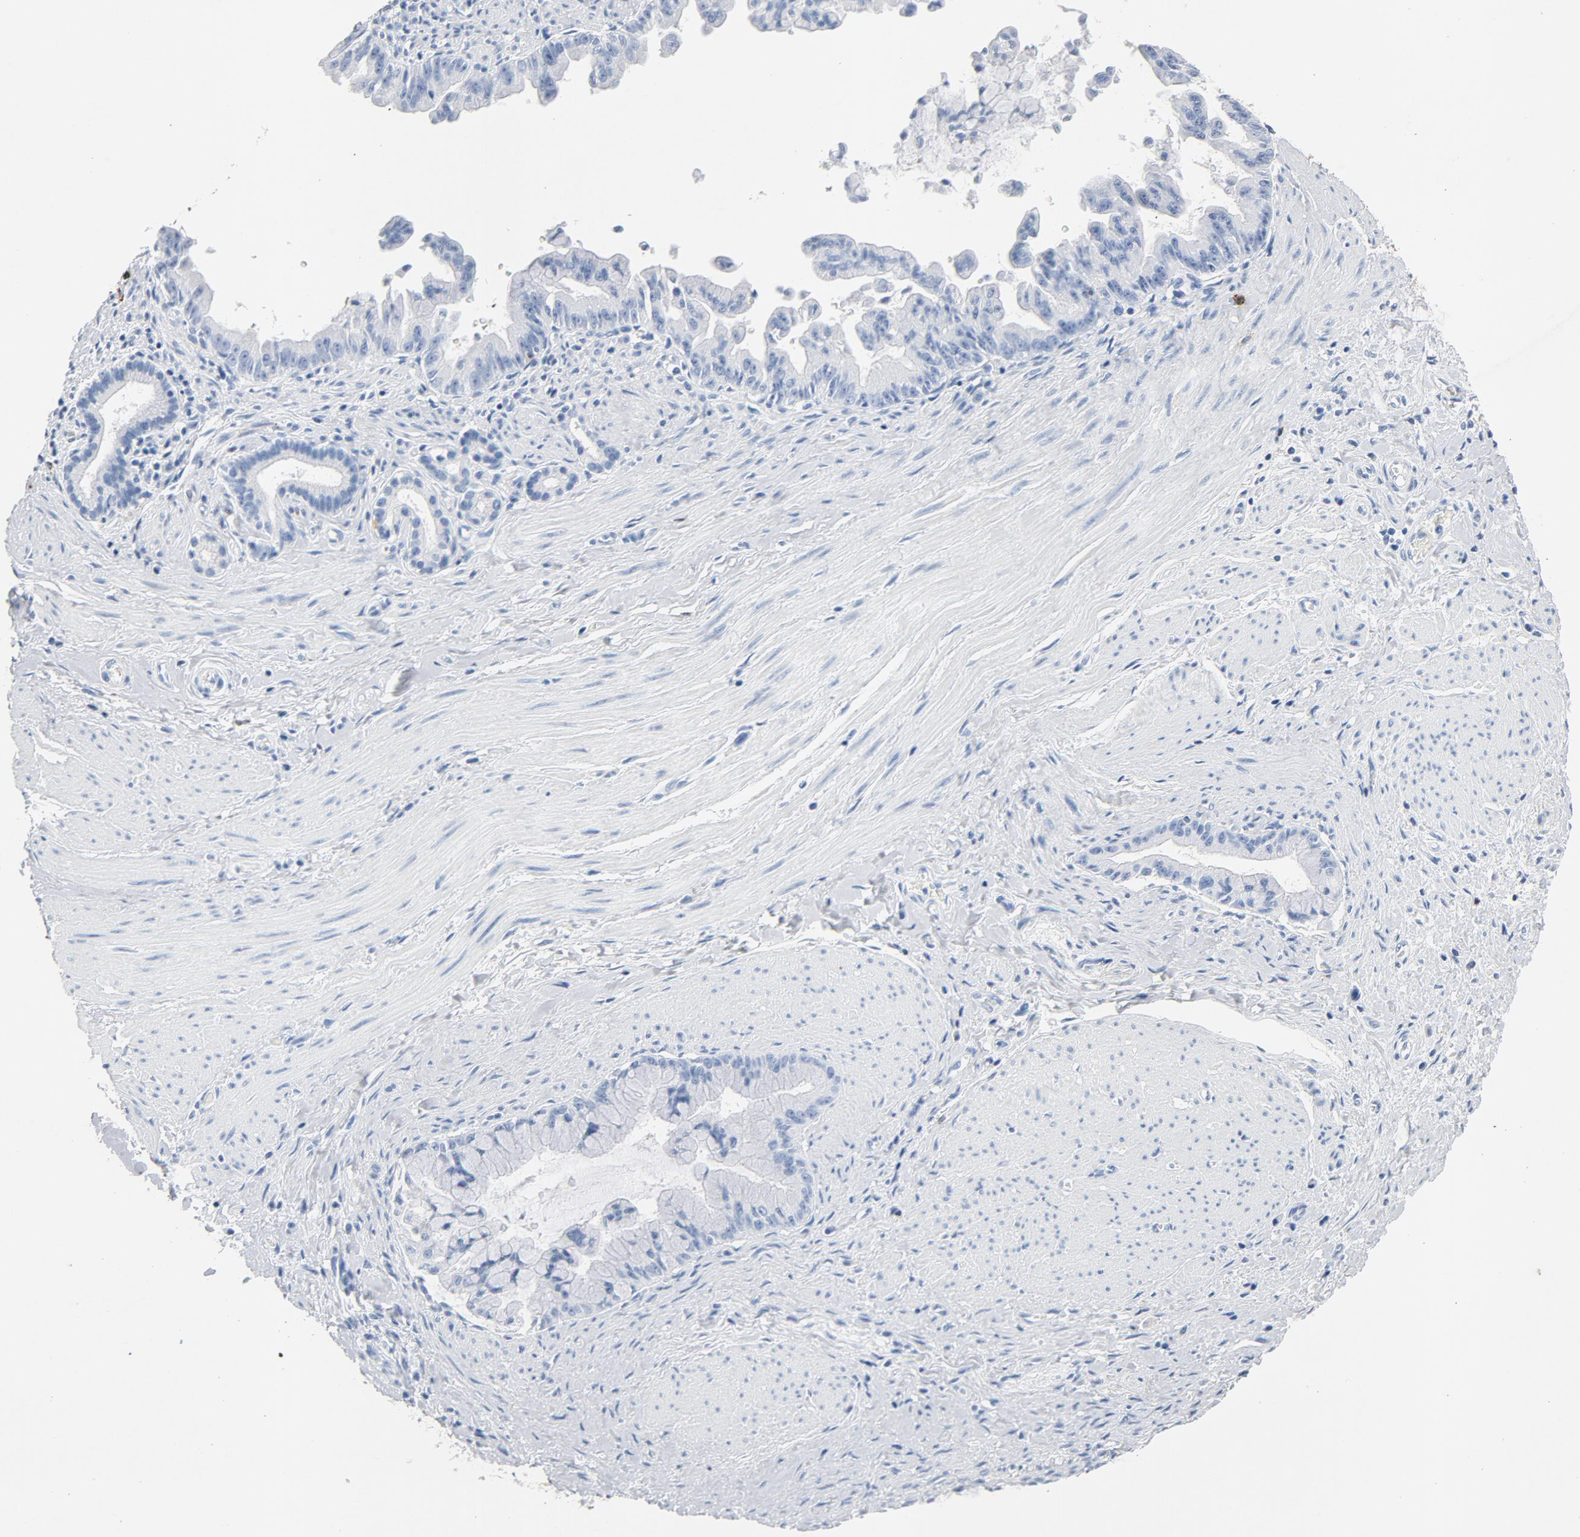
{"staining": {"intensity": "negative", "quantity": "none", "location": "none"}, "tissue": "pancreatic cancer", "cell_type": "Tumor cells", "image_type": "cancer", "snomed": [{"axis": "morphology", "description": "Adenocarcinoma, NOS"}, {"axis": "topography", "description": "Pancreas"}], "caption": "IHC micrograph of neoplastic tissue: human adenocarcinoma (pancreatic) stained with DAB demonstrates no significant protein positivity in tumor cells. (Immunohistochemistry (ihc), brightfield microscopy, high magnification).", "gene": "PTPRB", "patient": {"sex": "male", "age": 59}}